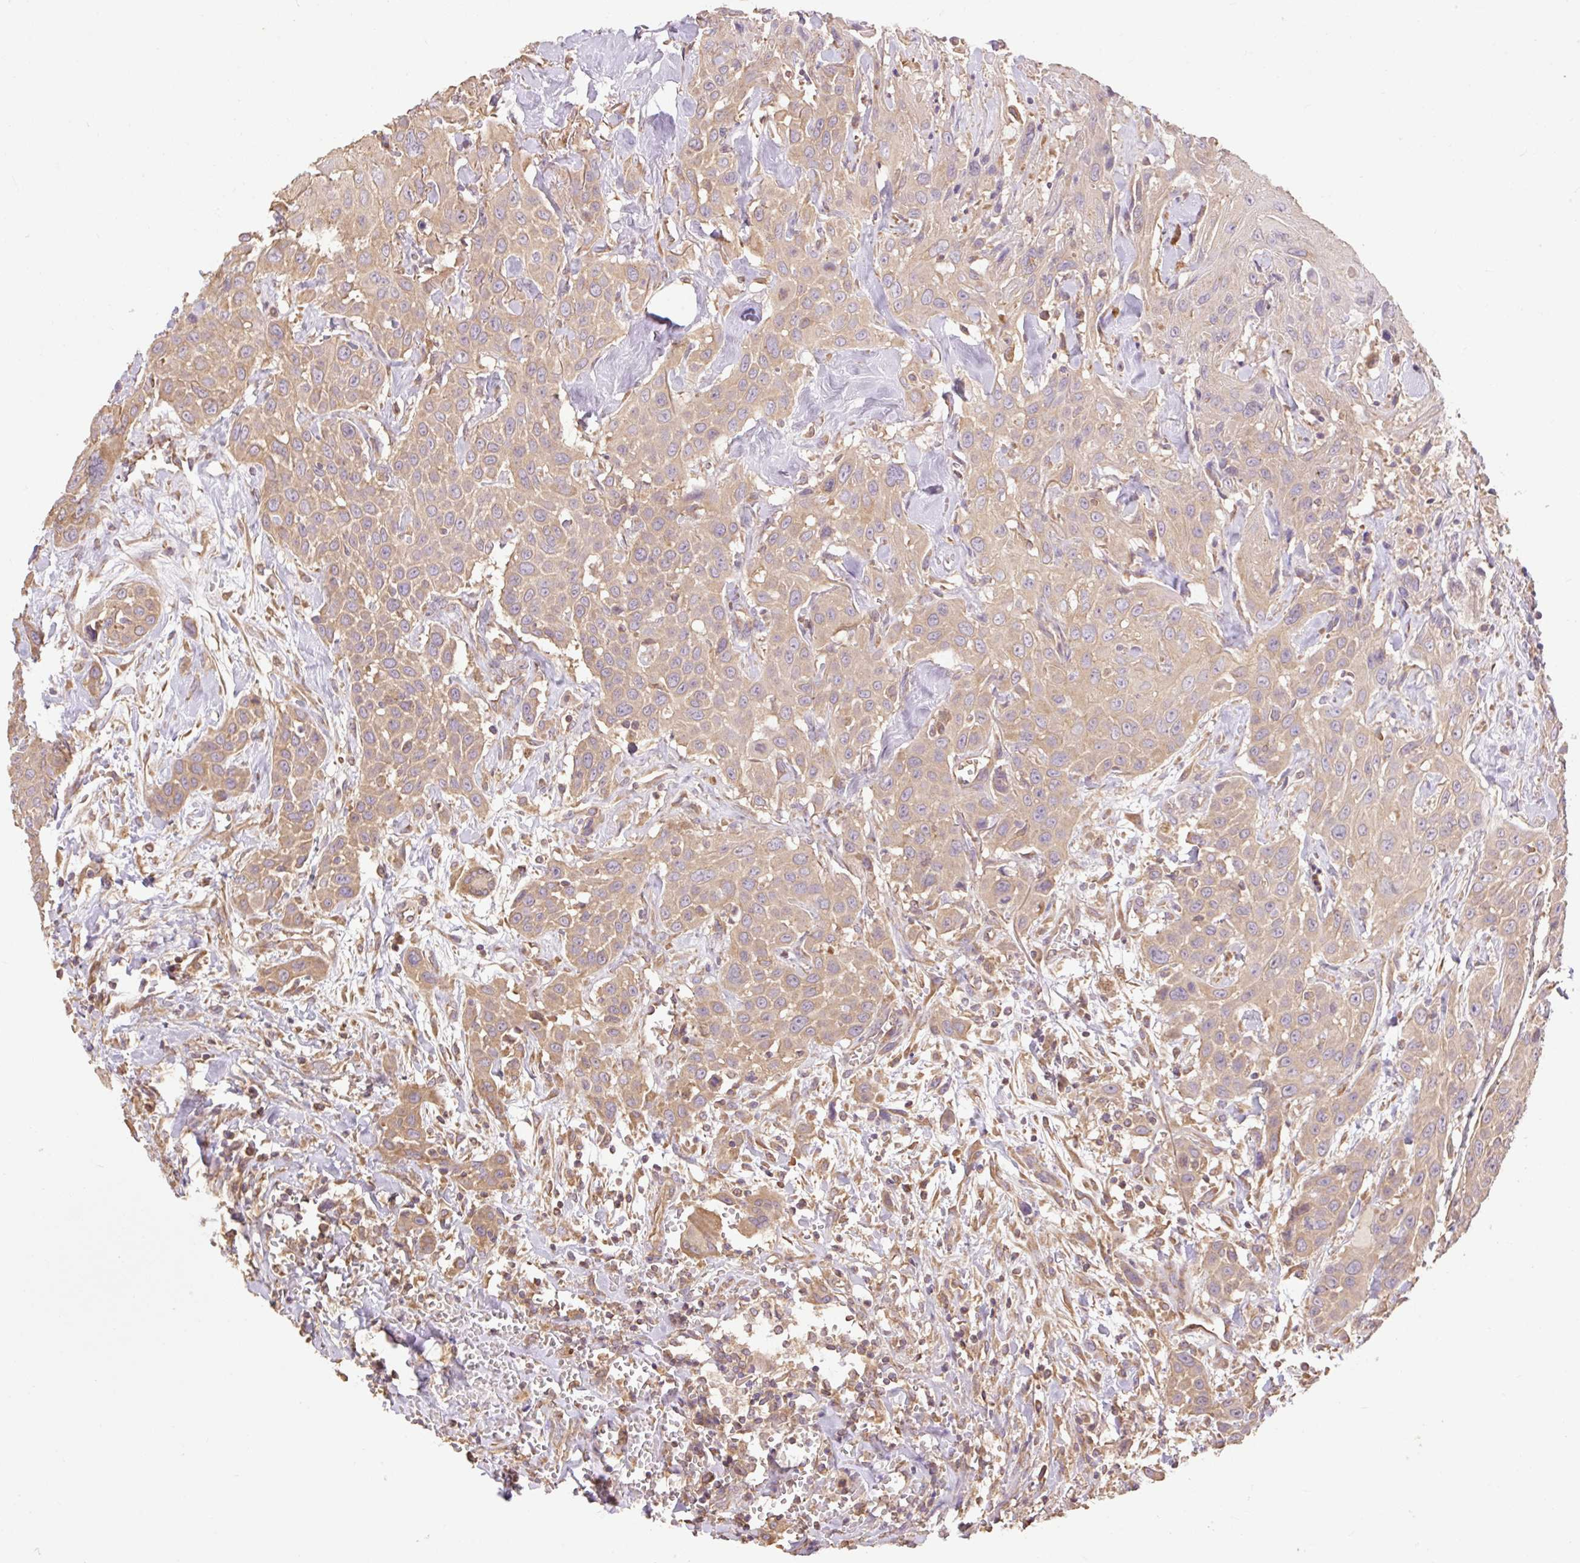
{"staining": {"intensity": "moderate", "quantity": ">75%", "location": "cytoplasmic/membranous"}, "tissue": "head and neck cancer", "cell_type": "Tumor cells", "image_type": "cancer", "snomed": [{"axis": "morphology", "description": "Squamous cell carcinoma, NOS"}, {"axis": "topography", "description": "Head-Neck"}], "caption": "This is an image of immunohistochemistry staining of squamous cell carcinoma (head and neck), which shows moderate positivity in the cytoplasmic/membranous of tumor cells.", "gene": "DESI1", "patient": {"sex": "male", "age": 81}}